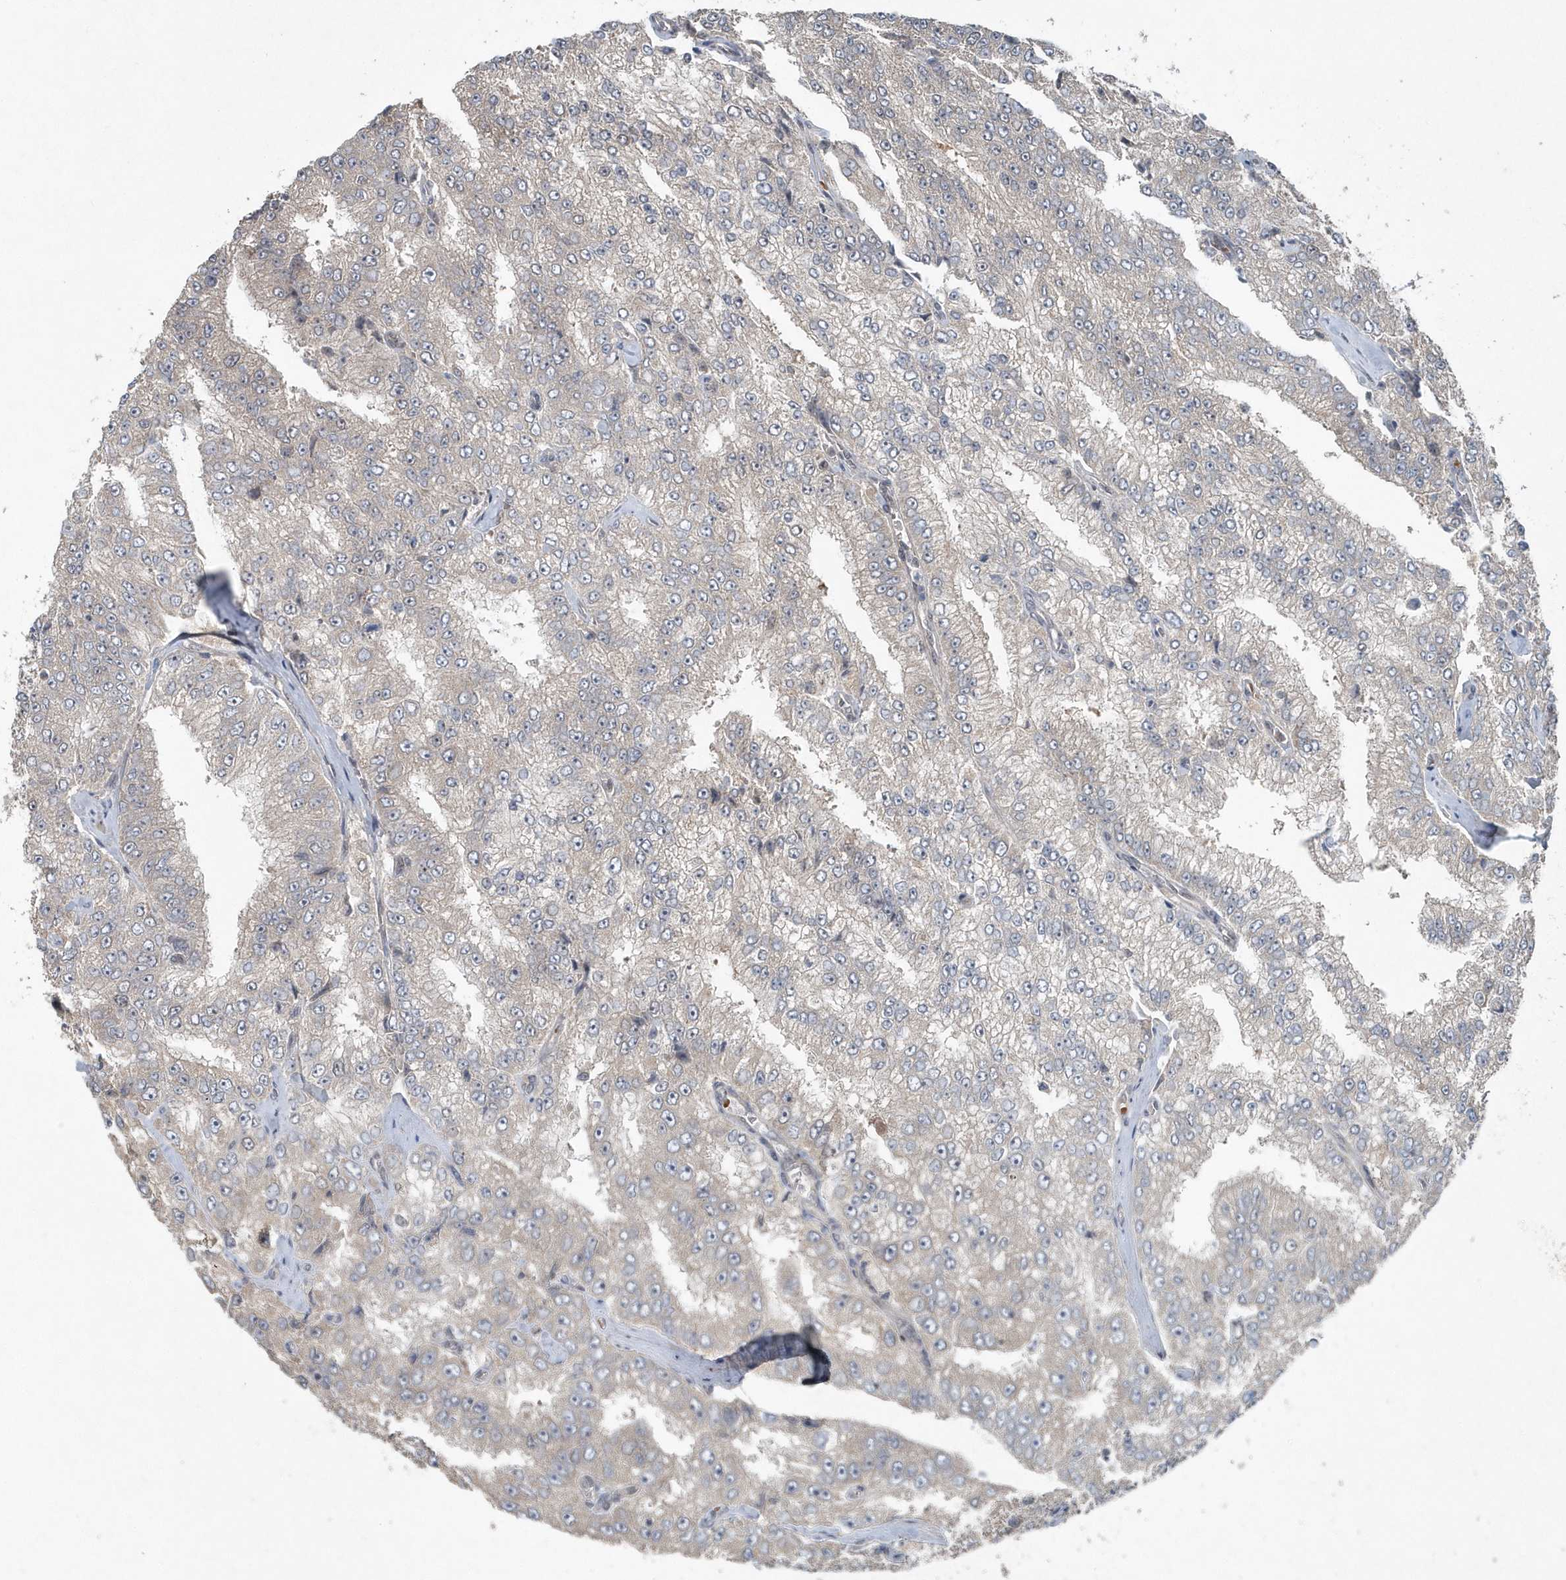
{"staining": {"intensity": "moderate", "quantity": "<25%", "location": "cytoplasmic/membranous,nuclear"}, "tissue": "prostate cancer", "cell_type": "Tumor cells", "image_type": "cancer", "snomed": [{"axis": "morphology", "description": "Adenocarcinoma, High grade"}, {"axis": "topography", "description": "Prostate"}], "caption": "A brown stain shows moderate cytoplasmic/membranous and nuclear staining of a protein in prostate adenocarcinoma (high-grade) tumor cells.", "gene": "QTRT2", "patient": {"sex": "male", "age": 58}}